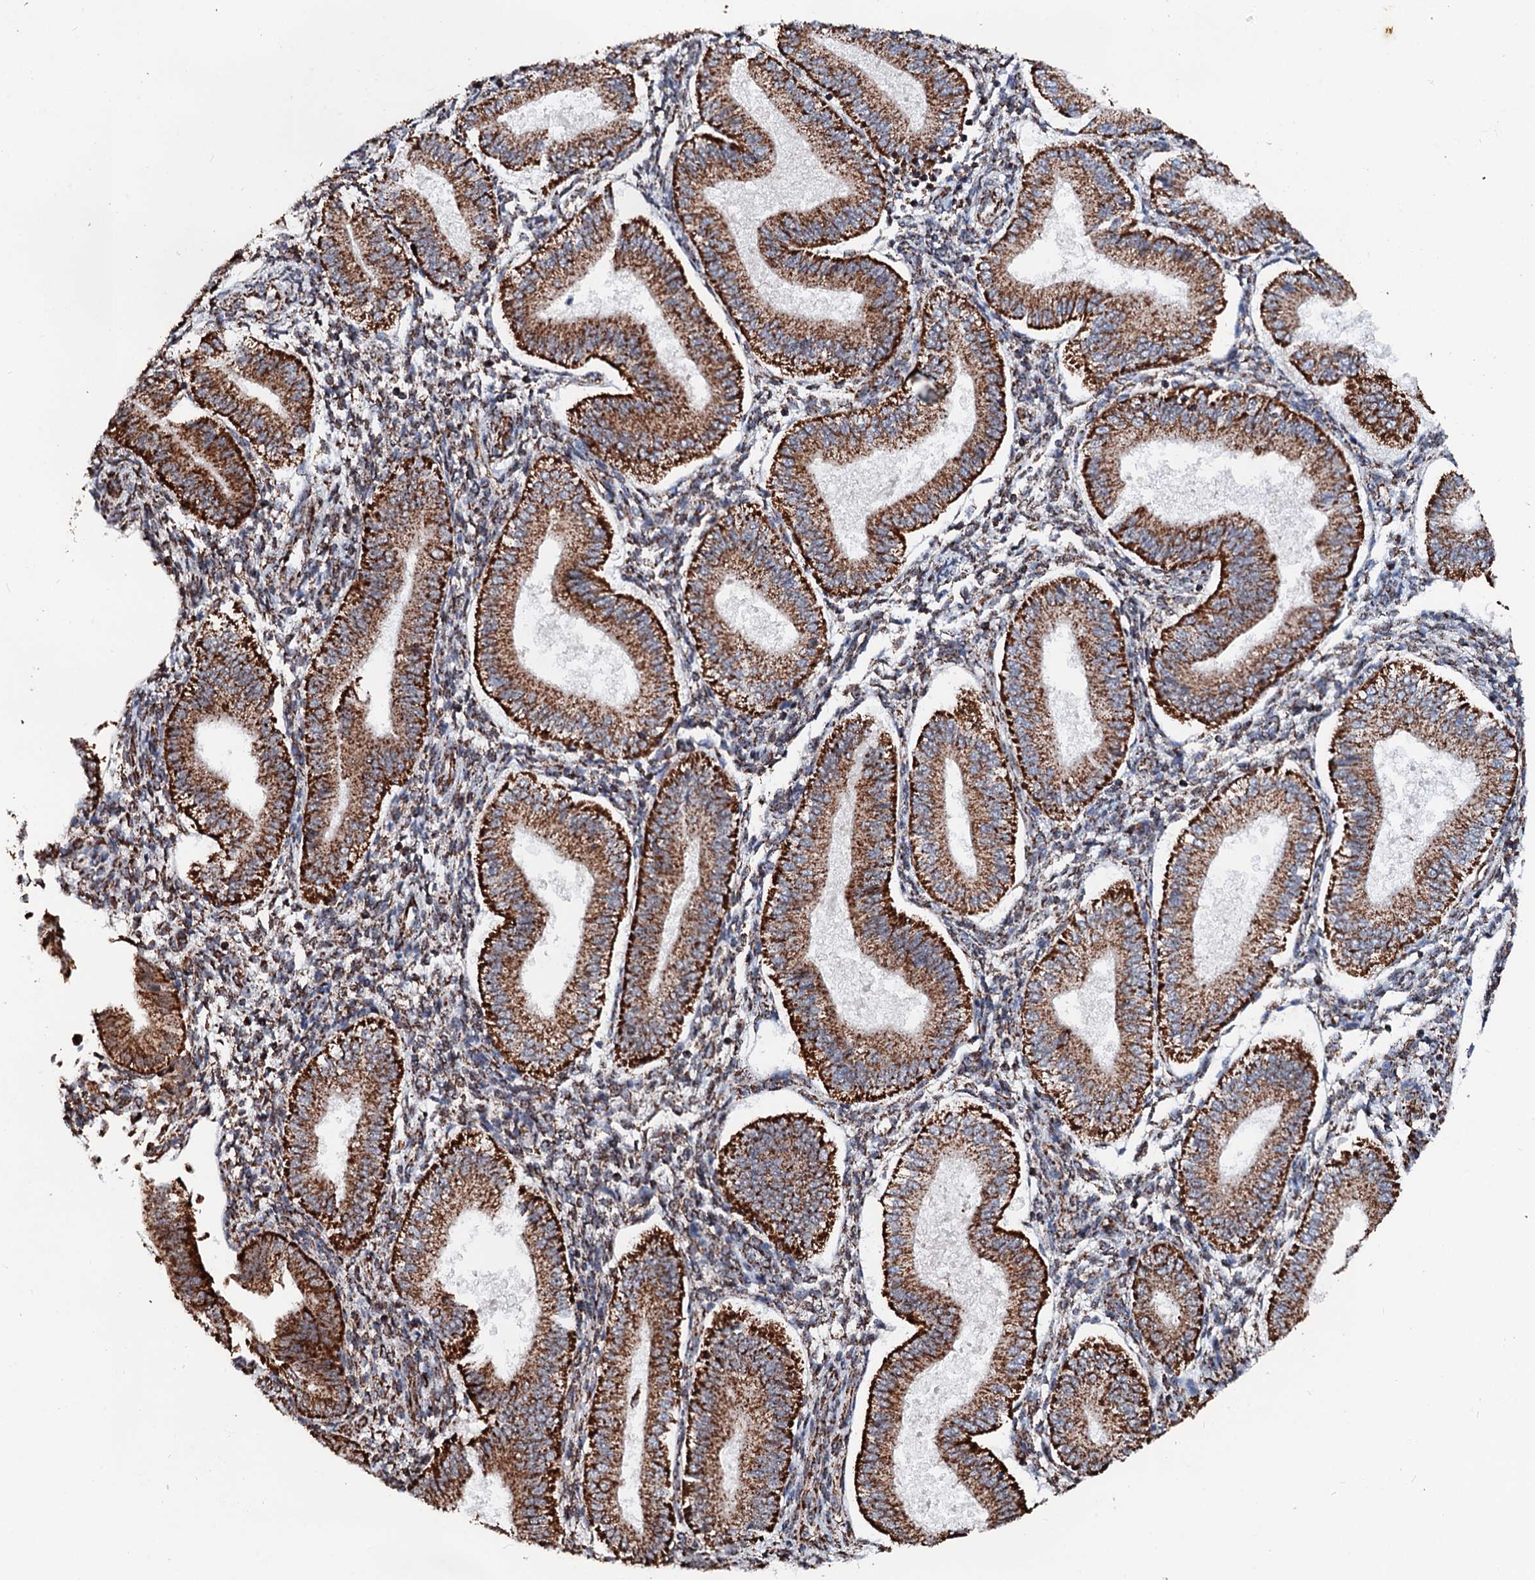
{"staining": {"intensity": "strong", "quantity": ">75%", "location": "cytoplasmic/membranous"}, "tissue": "endometrium", "cell_type": "Cells in endometrial stroma", "image_type": "normal", "snomed": [{"axis": "morphology", "description": "Normal tissue, NOS"}, {"axis": "topography", "description": "Endometrium"}], "caption": "Cells in endometrial stroma exhibit high levels of strong cytoplasmic/membranous positivity in about >75% of cells in unremarkable endometrium.", "gene": "SECISBP2L", "patient": {"sex": "female", "age": 39}}